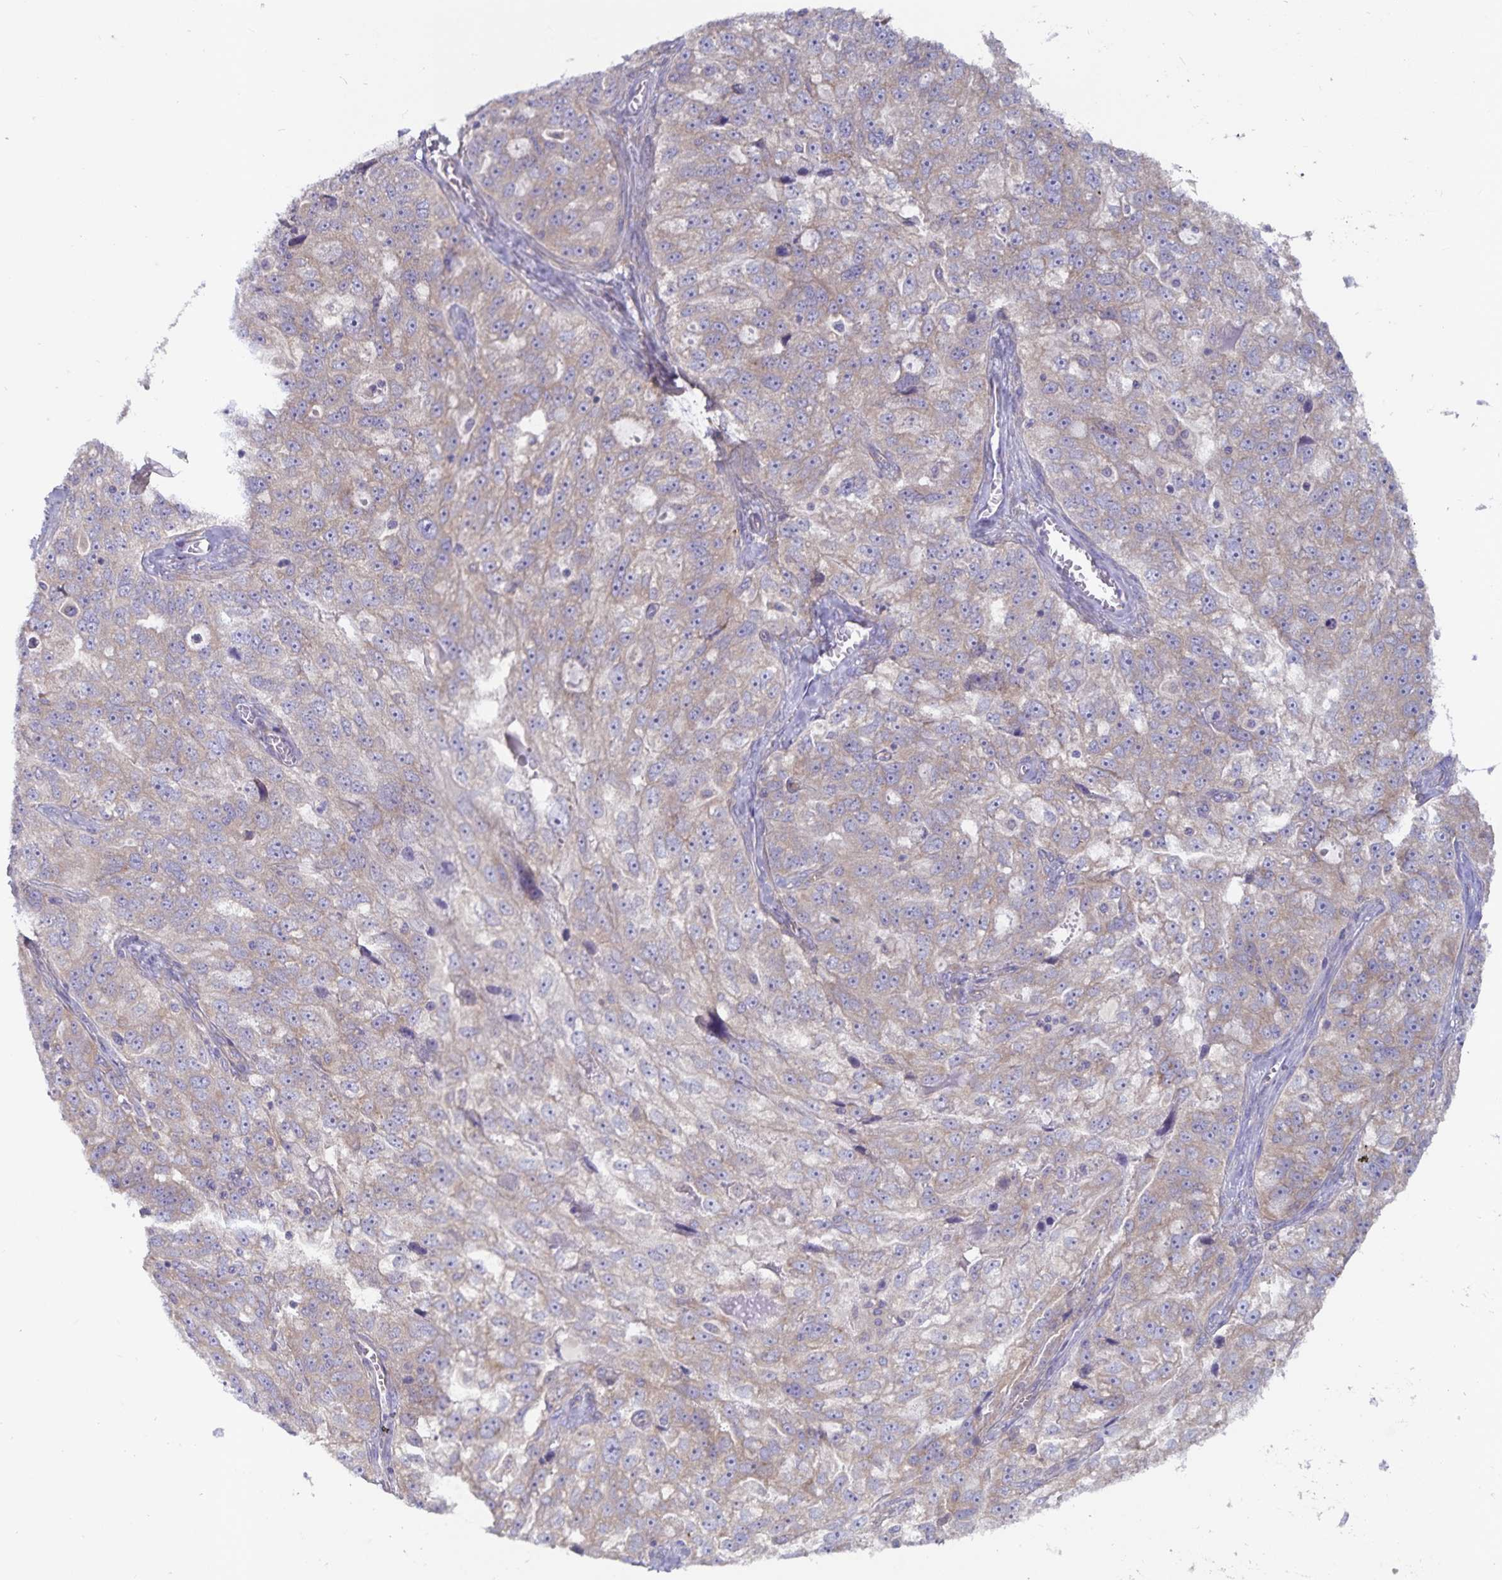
{"staining": {"intensity": "weak", "quantity": ">75%", "location": "cytoplasmic/membranous"}, "tissue": "ovarian cancer", "cell_type": "Tumor cells", "image_type": "cancer", "snomed": [{"axis": "morphology", "description": "Cystadenocarcinoma, serous, NOS"}, {"axis": "topography", "description": "Ovary"}], "caption": "Weak cytoplasmic/membranous positivity for a protein is present in approximately >75% of tumor cells of ovarian serous cystadenocarcinoma using immunohistochemistry.", "gene": "FAM120A", "patient": {"sex": "female", "age": 51}}